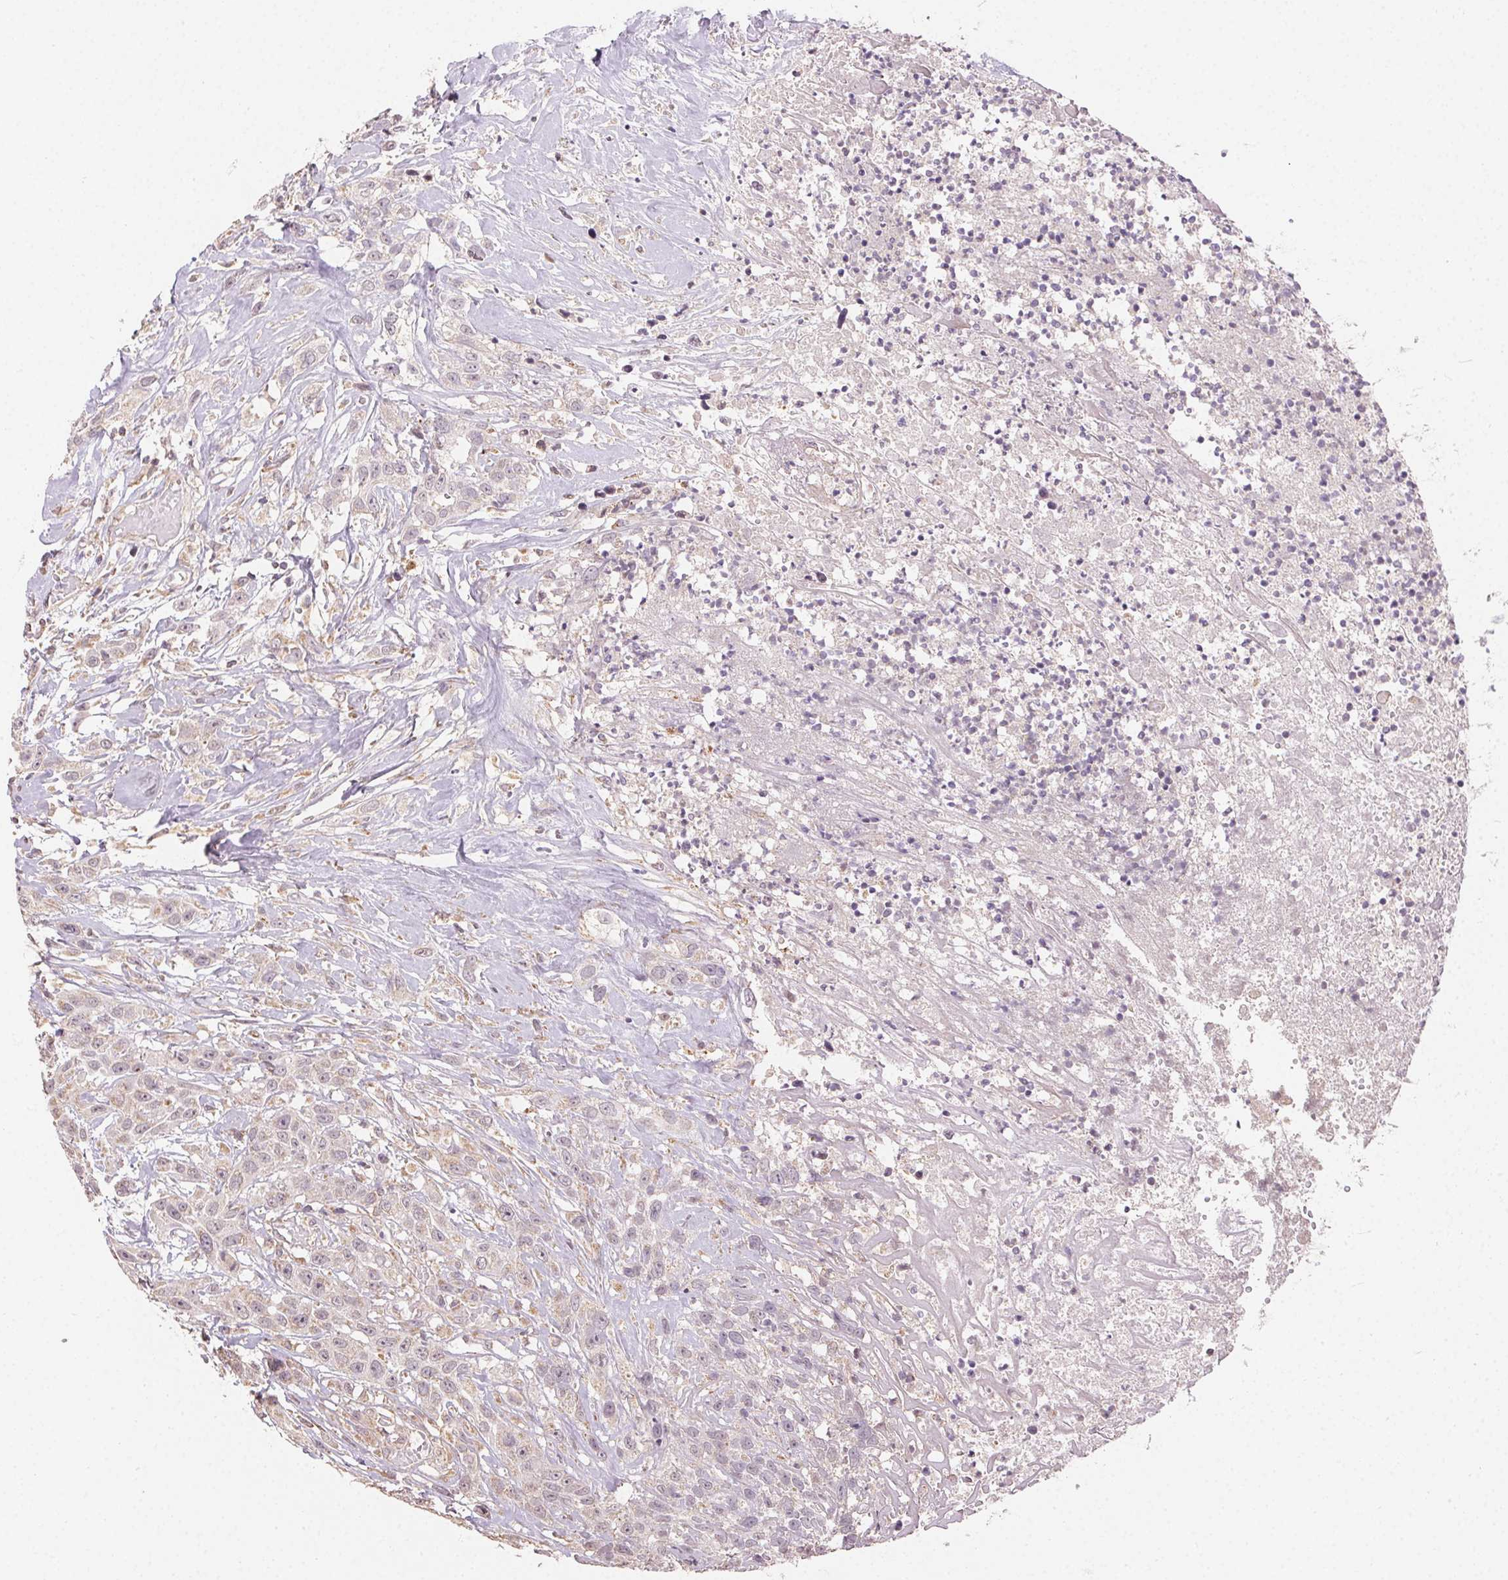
{"staining": {"intensity": "weak", "quantity": "<25%", "location": "cytoplasmic/membranous"}, "tissue": "head and neck cancer", "cell_type": "Tumor cells", "image_type": "cancer", "snomed": [{"axis": "morphology", "description": "Squamous cell carcinoma, NOS"}, {"axis": "topography", "description": "Head-Neck"}], "caption": "Immunohistochemistry of human head and neck squamous cell carcinoma demonstrates no positivity in tumor cells.", "gene": "CLASP1", "patient": {"sex": "male", "age": 57}}